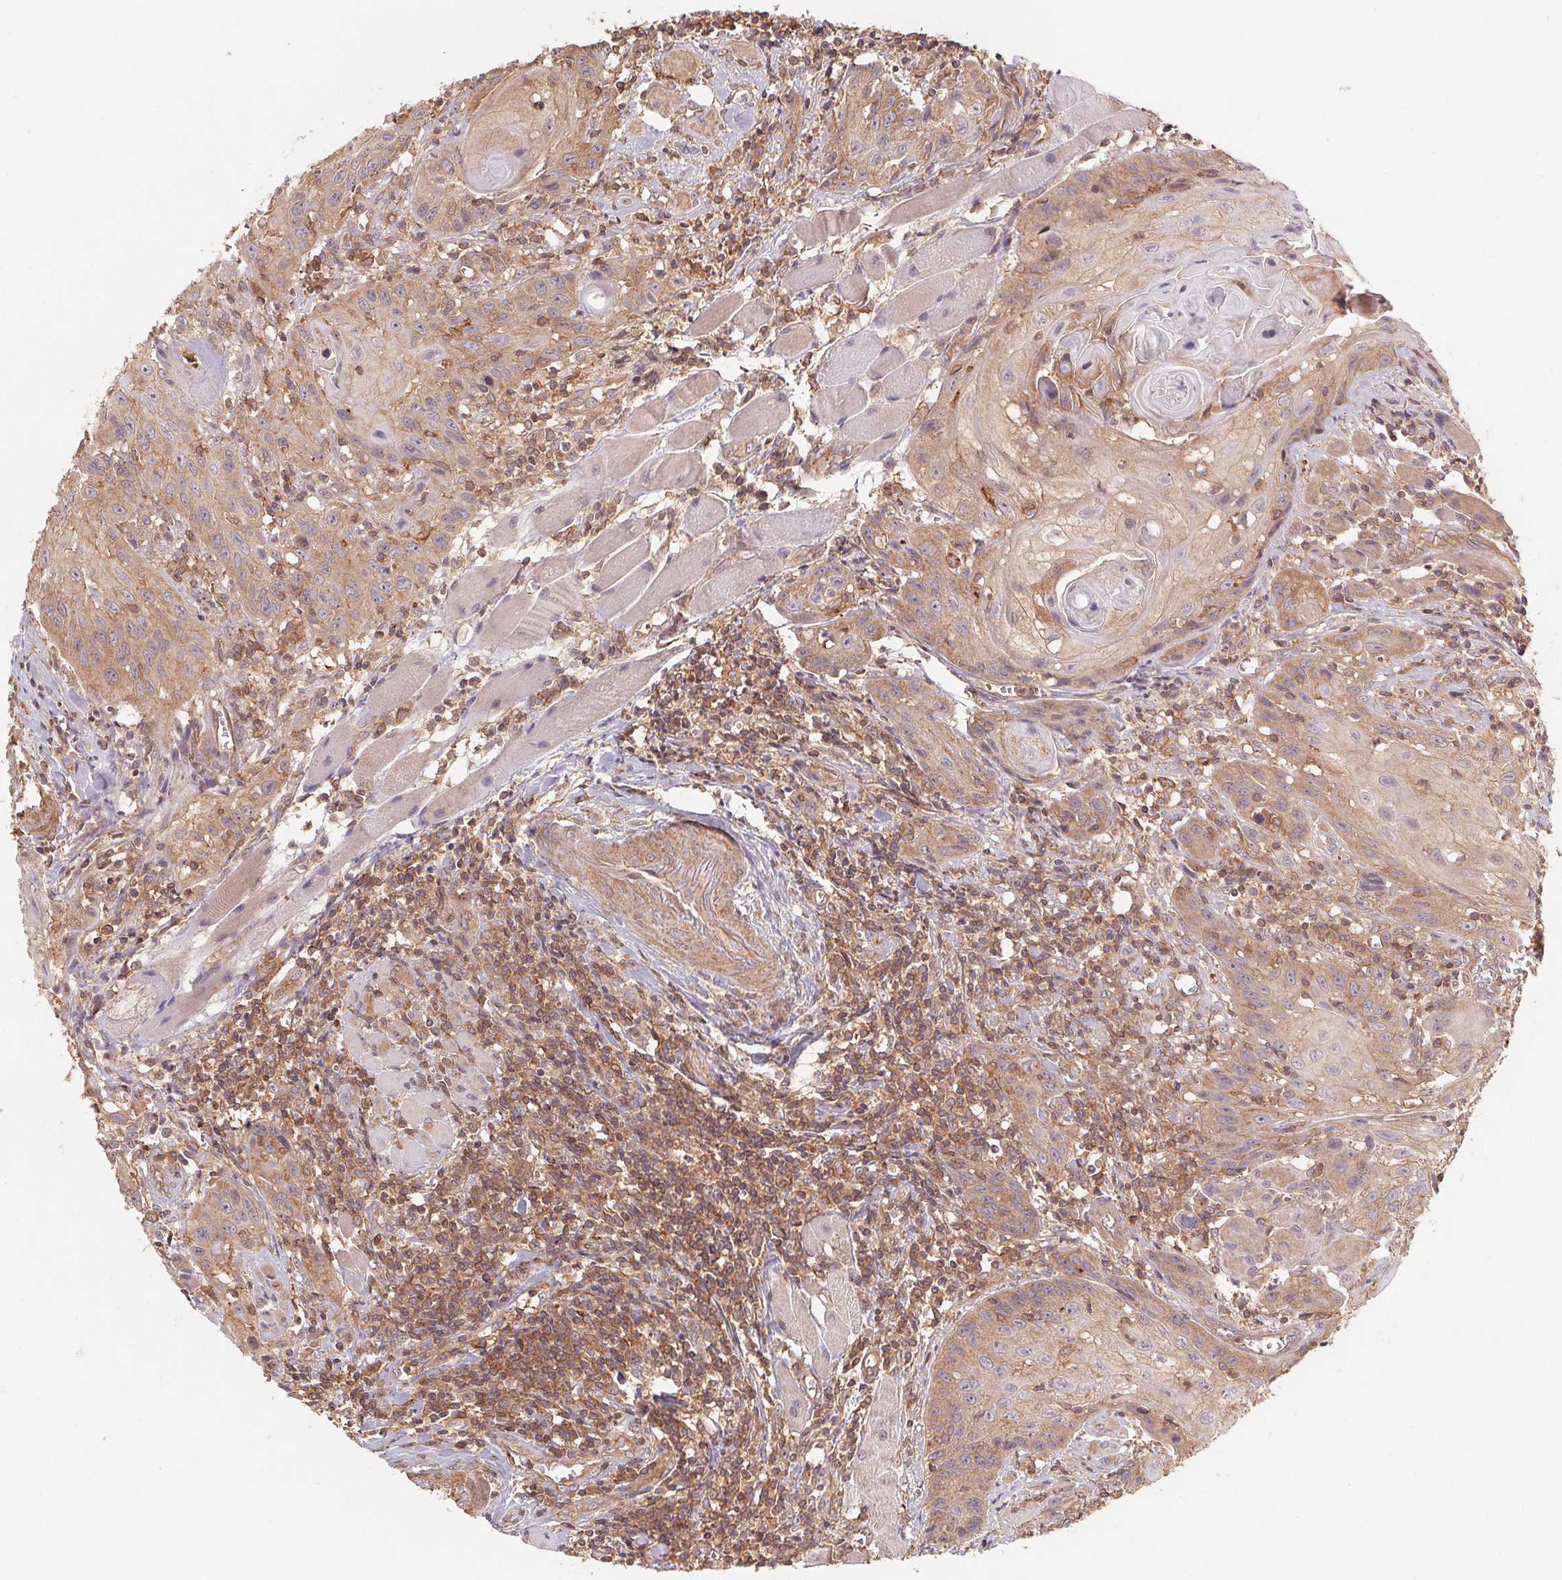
{"staining": {"intensity": "moderate", "quantity": ">75%", "location": "cytoplasmic/membranous"}, "tissue": "head and neck cancer", "cell_type": "Tumor cells", "image_type": "cancer", "snomed": [{"axis": "morphology", "description": "Squamous cell carcinoma, NOS"}, {"axis": "topography", "description": "Oral tissue"}, {"axis": "topography", "description": "Head-Neck"}], "caption": "Immunohistochemistry of head and neck cancer (squamous cell carcinoma) demonstrates medium levels of moderate cytoplasmic/membranous staining in approximately >75% of tumor cells.", "gene": "TUBA3D", "patient": {"sex": "male", "age": 58}}